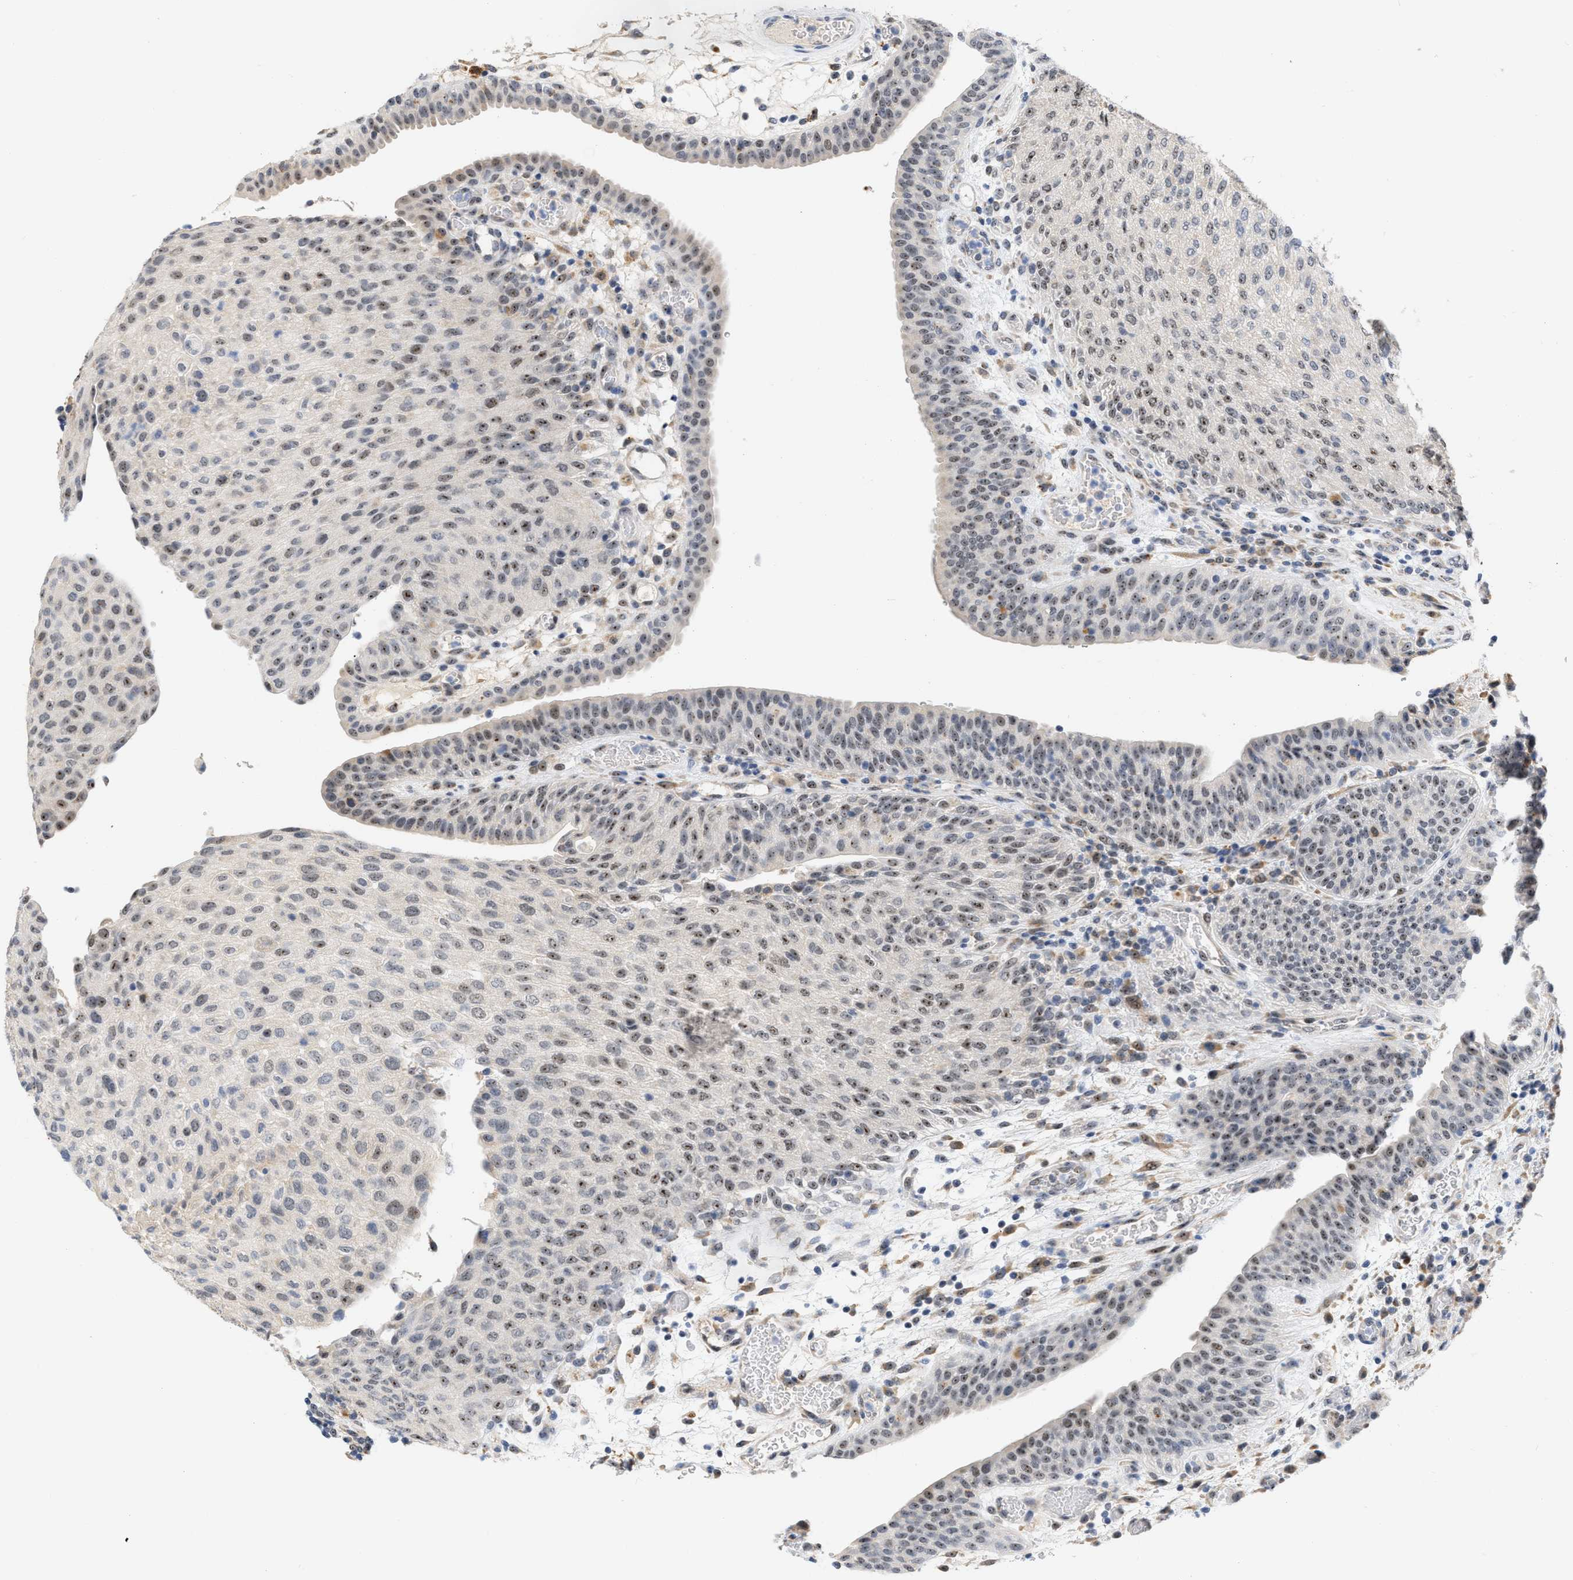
{"staining": {"intensity": "moderate", "quantity": "25%-75%", "location": "nuclear"}, "tissue": "urothelial cancer", "cell_type": "Tumor cells", "image_type": "cancer", "snomed": [{"axis": "morphology", "description": "Urothelial carcinoma, Low grade"}, {"axis": "morphology", "description": "Urothelial carcinoma, High grade"}, {"axis": "topography", "description": "Urinary bladder"}], "caption": "The histopathology image reveals a brown stain indicating the presence of a protein in the nuclear of tumor cells in urothelial carcinoma (high-grade).", "gene": "ELAC2", "patient": {"sex": "male", "age": 35}}